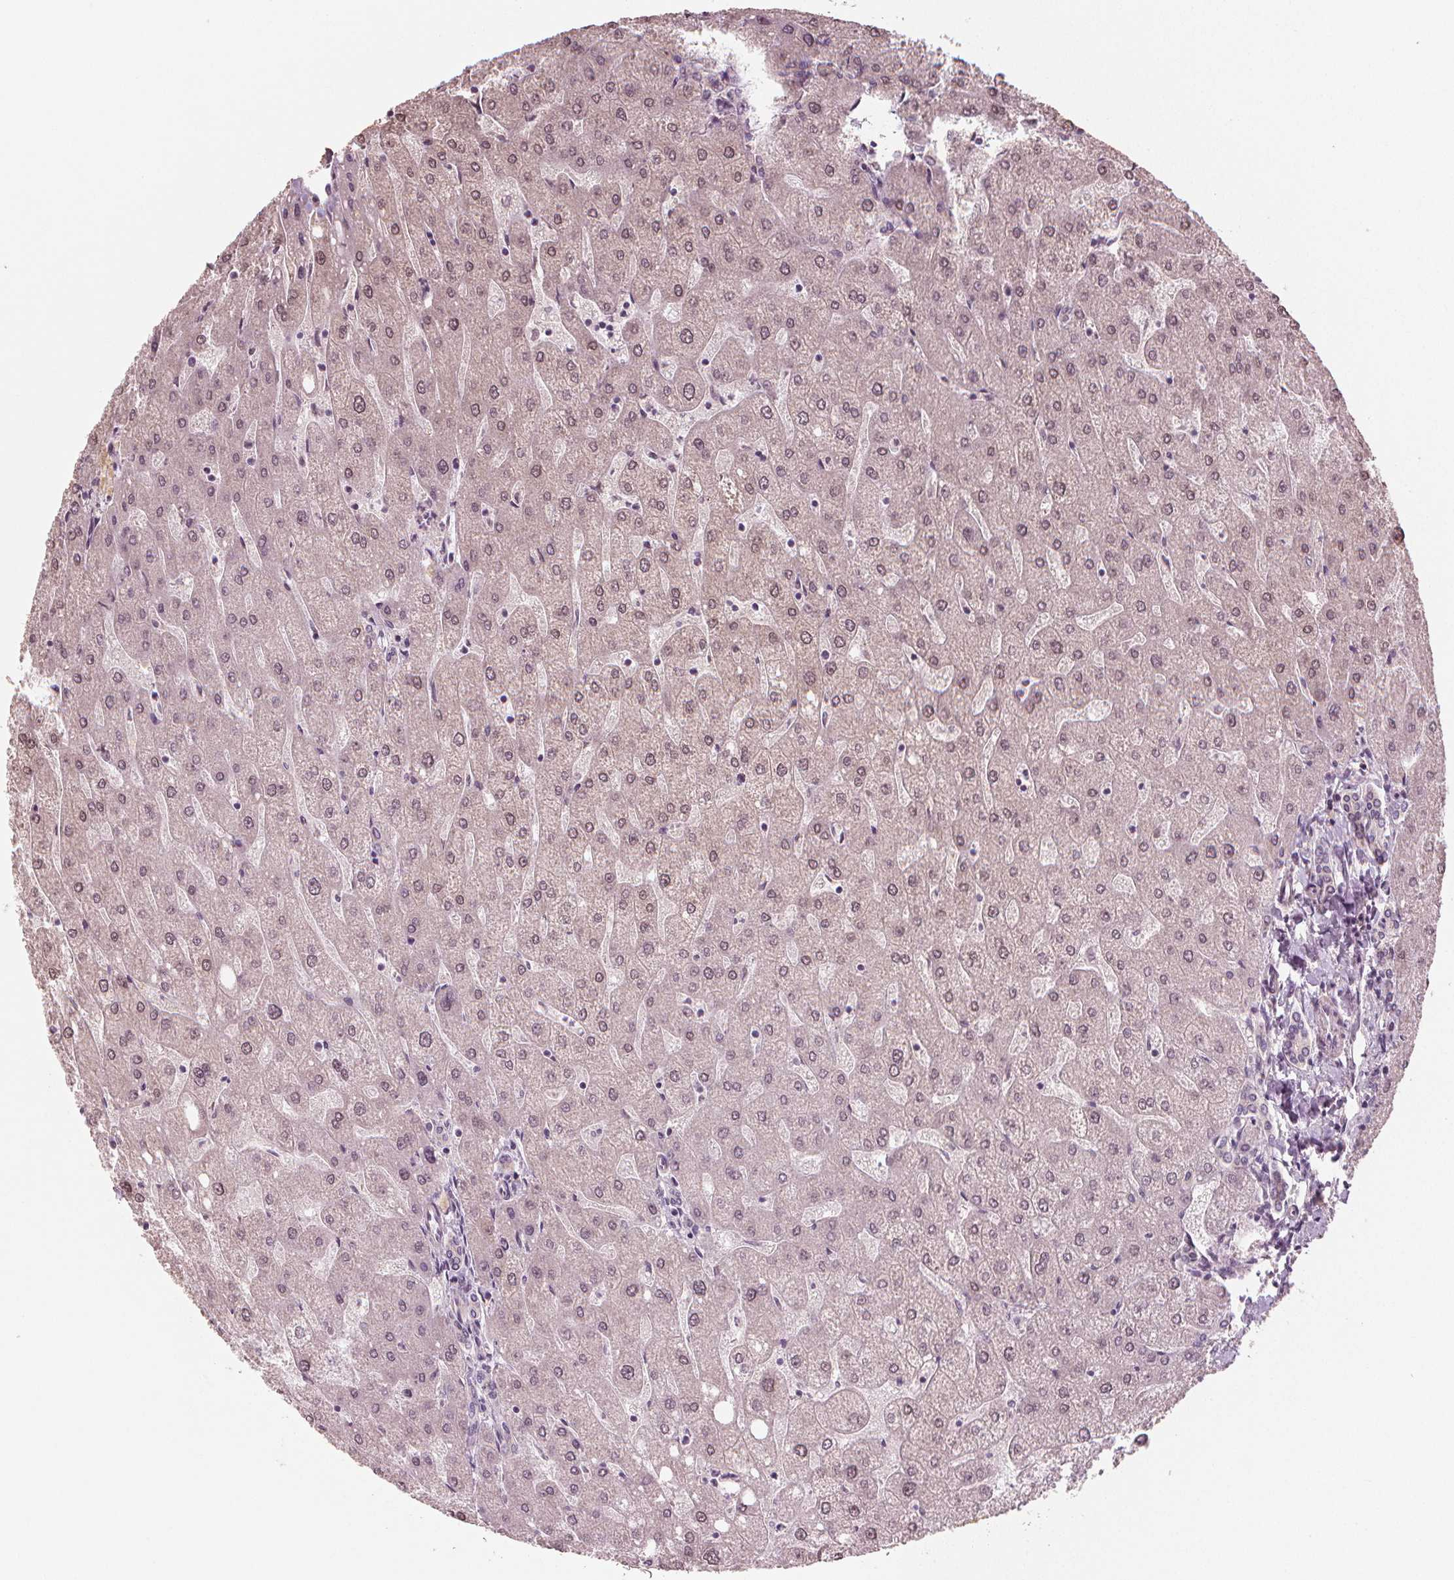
{"staining": {"intensity": "negative", "quantity": "none", "location": "none"}, "tissue": "liver", "cell_type": "Cholangiocytes", "image_type": "normal", "snomed": [{"axis": "morphology", "description": "Normal tissue, NOS"}, {"axis": "topography", "description": "Liver"}], "caption": "Immunohistochemistry of benign liver demonstrates no expression in cholangiocytes. Brightfield microscopy of immunohistochemistry (IHC) stained with DAB (brown) and hematoxylin (blue), captured at high magnification.", "gene": "CLBA1", "patient": {"sex": "male", "age": 67}}